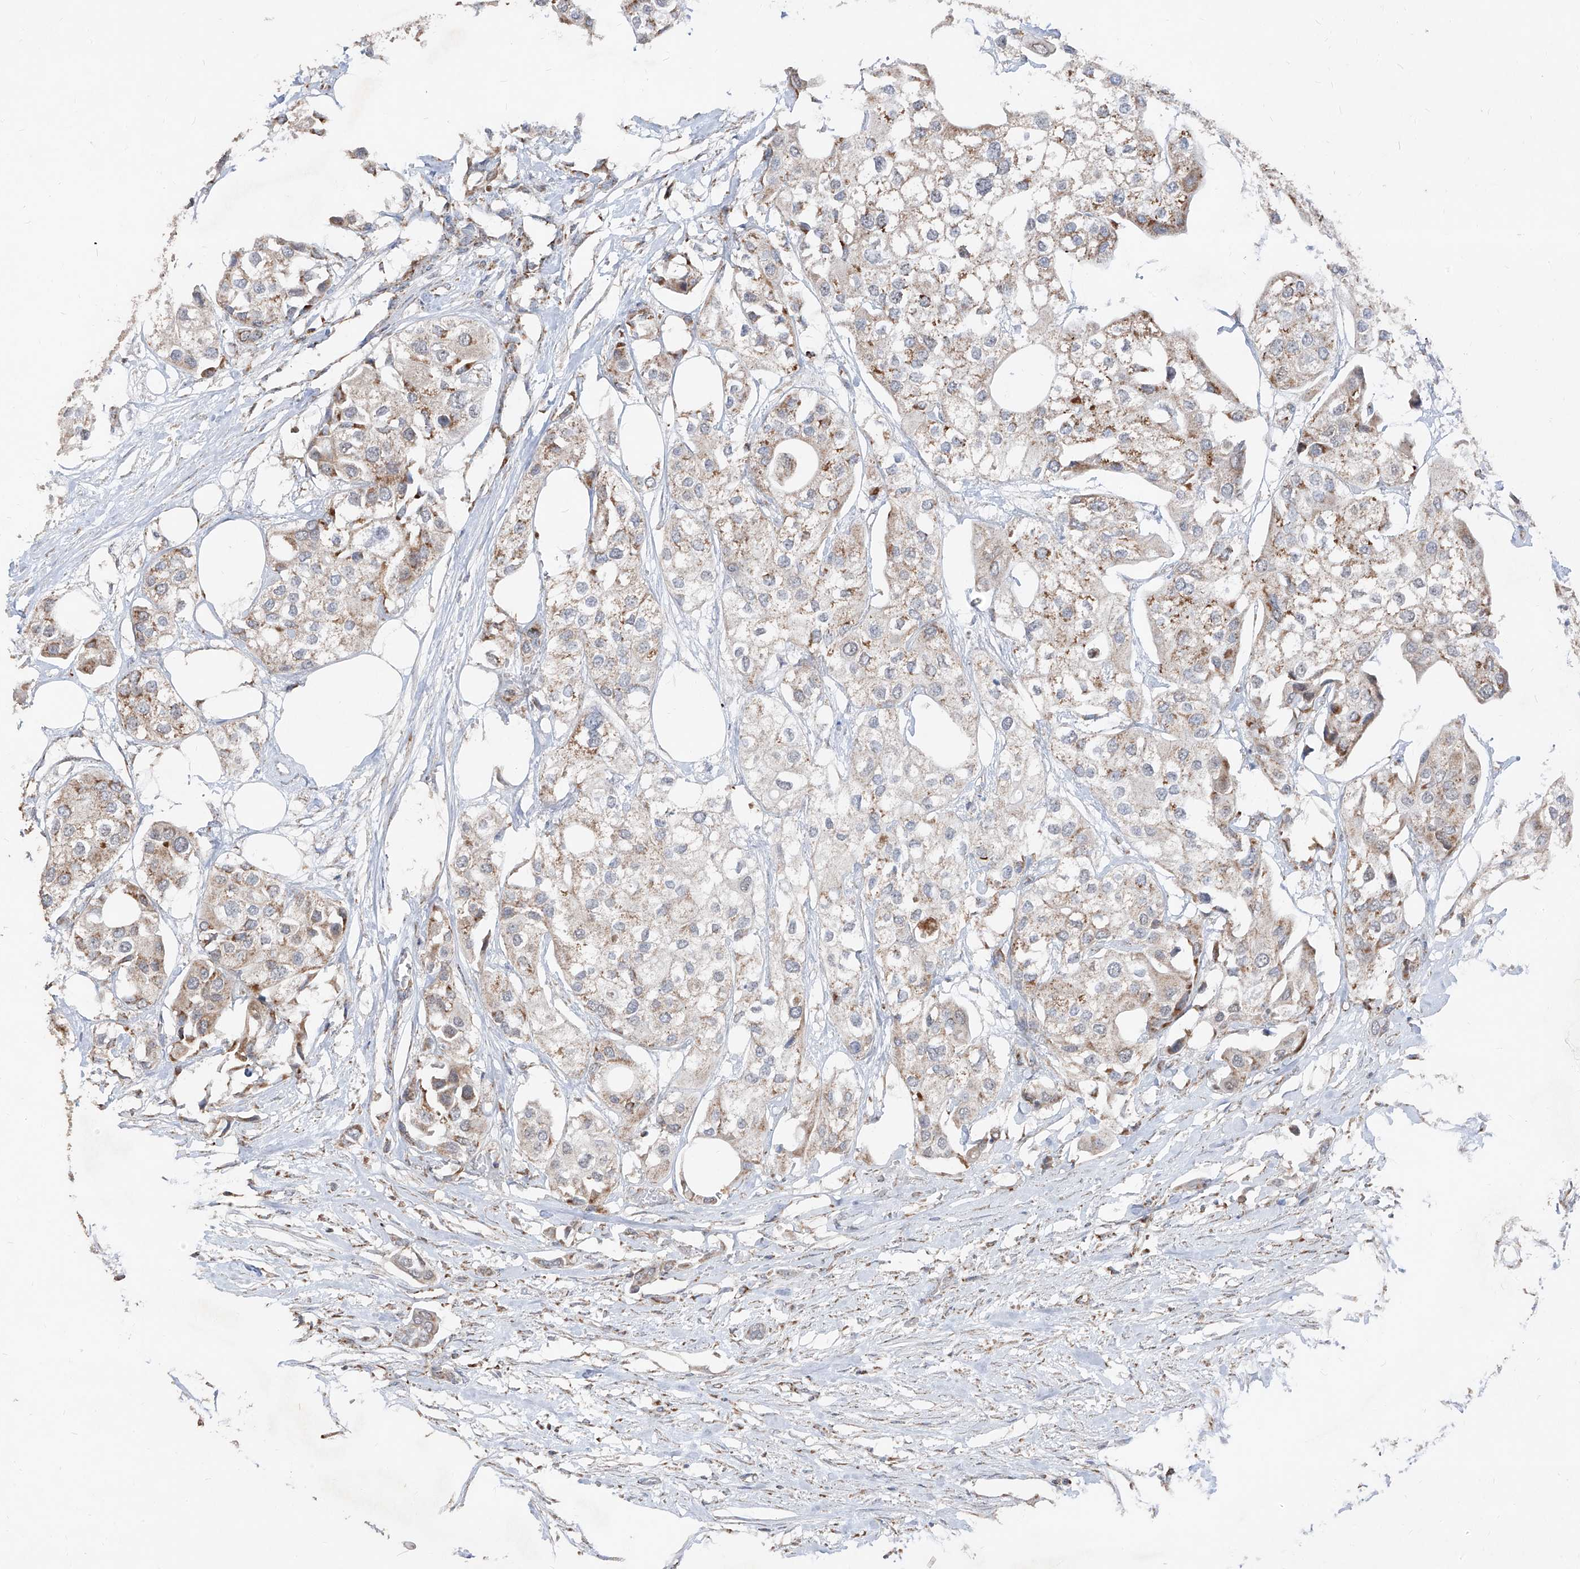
{"staining": {"intensity": "moderate", "quantity": "<25%", "location": "cytoplasmic/membranous"}, "tissue": "urothelial cancer", "cell_type": "Tumor cells", "image_type": "cancer", "snomed": [{"axis": "morphology", "description": "Urothelial carcinoma, High grade"}, {"axis": "topography", "description": "Urinary bladder"}], "caption": "The micrograph reveals immunohistochemical staining of urothelial cancer. There is moderate cytoplasmic/membranous staining is present in approximately <25% of tumor cells.", "gene": "NDUFB3", "patient": {"sex": "male", "age": 64}}